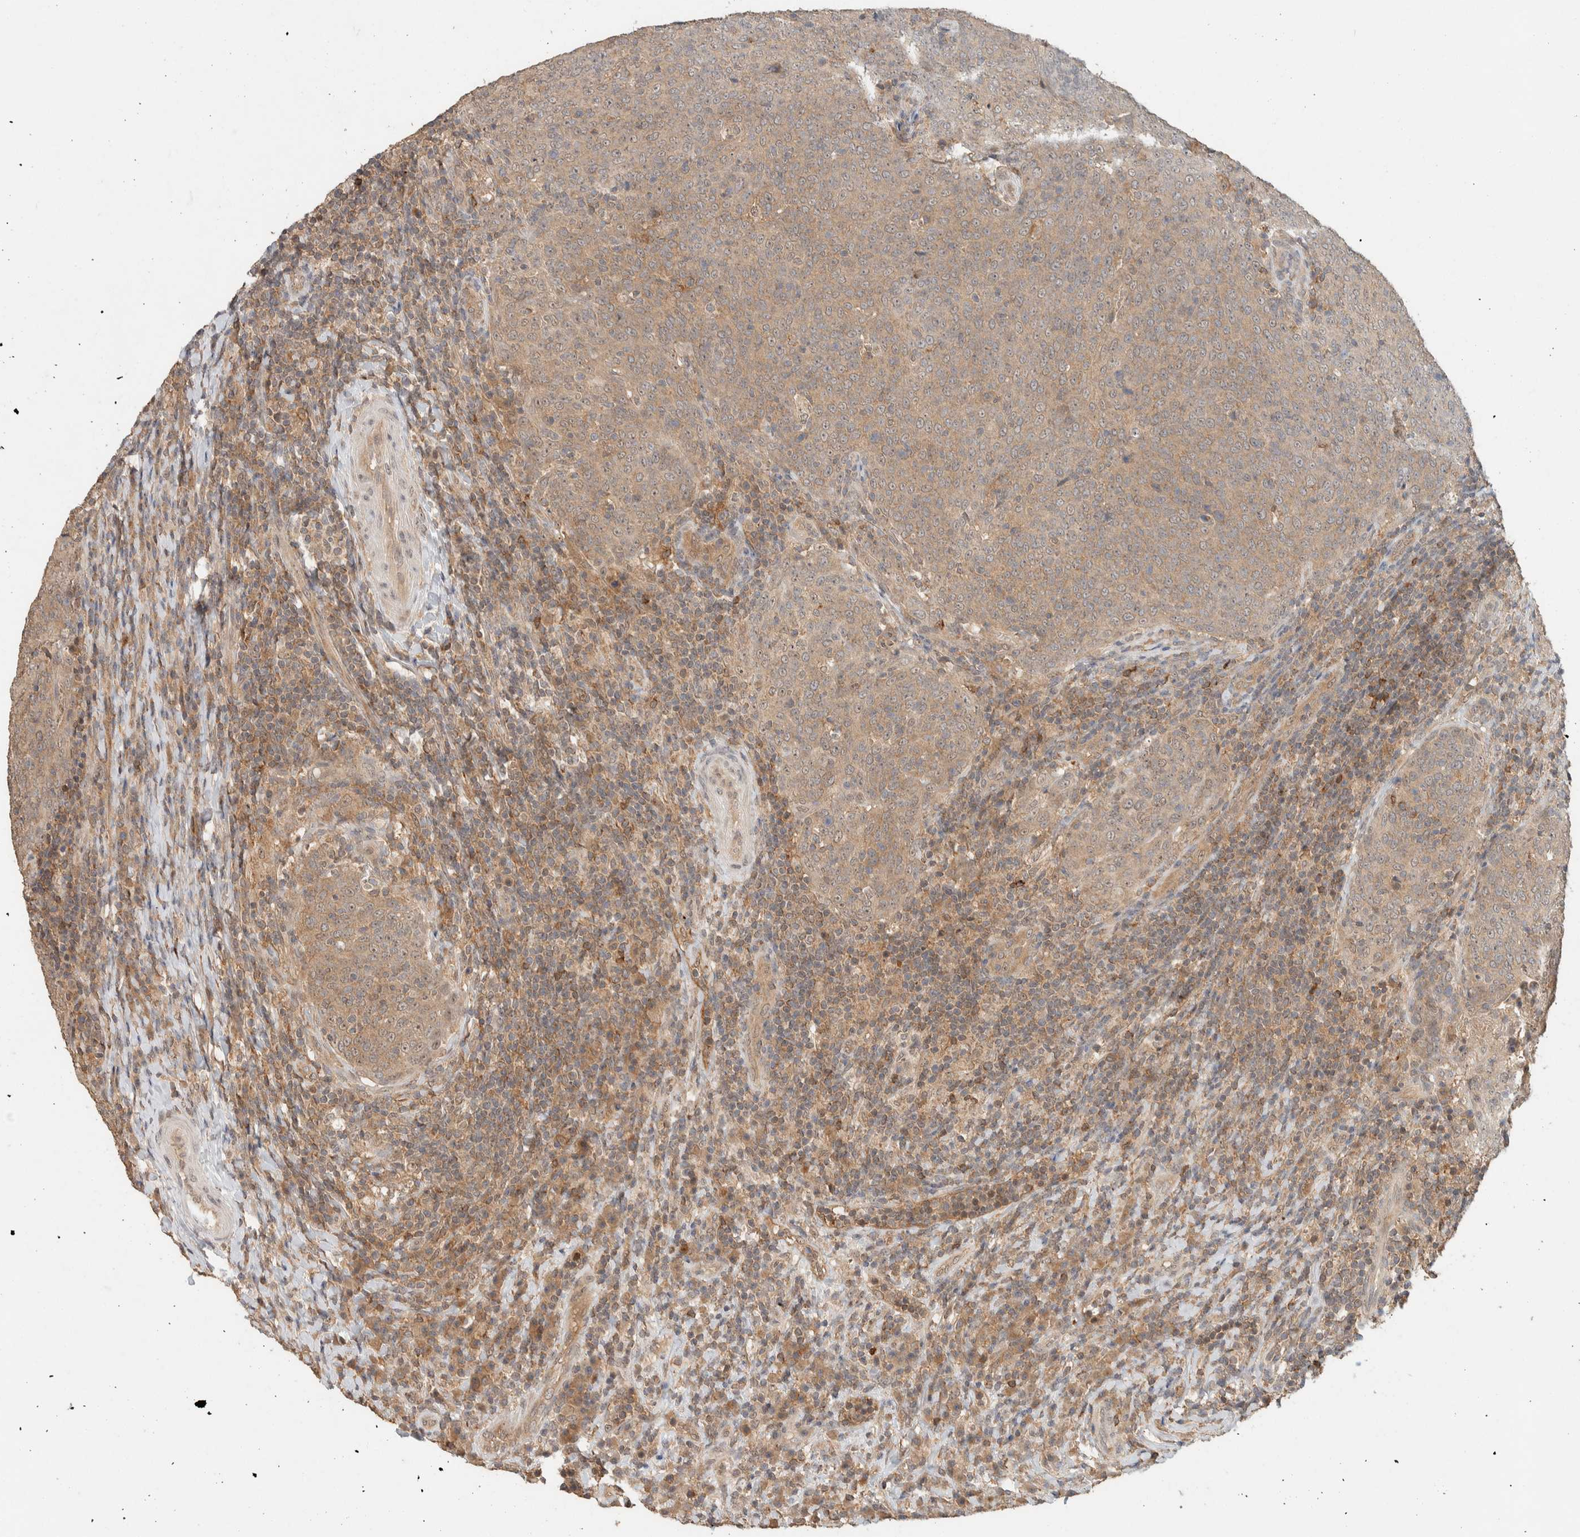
{"staining": {"intensity": "moderate", "quantity": ">75%", "location": "cytoplasmic/membranous"}, "tissue": "head and neck cancer", "cell_type": "Tumor cells", "image_type": "cancer", "snomed": [{"axis": "morphology", "description": "Squamous cell carcinoma, NOS"}, {"axis": "morphology", "description": "Squamous cell carcinoma, metastatic, NOS"}, {"axis": "topography", "description": "Lymph node"}, {"axis": "topography", "description": "Head-Neck"}], "caption": "Immunohistochemical staining of metastatic squamous cell carcinoma (head and neck) reveals medium levels of moderate cytoplasmic/membranous protein positivity in approximately >75% of tumor cells.", "gene": "ZNF567", "patient": {"sex": "male", "age": 62}}